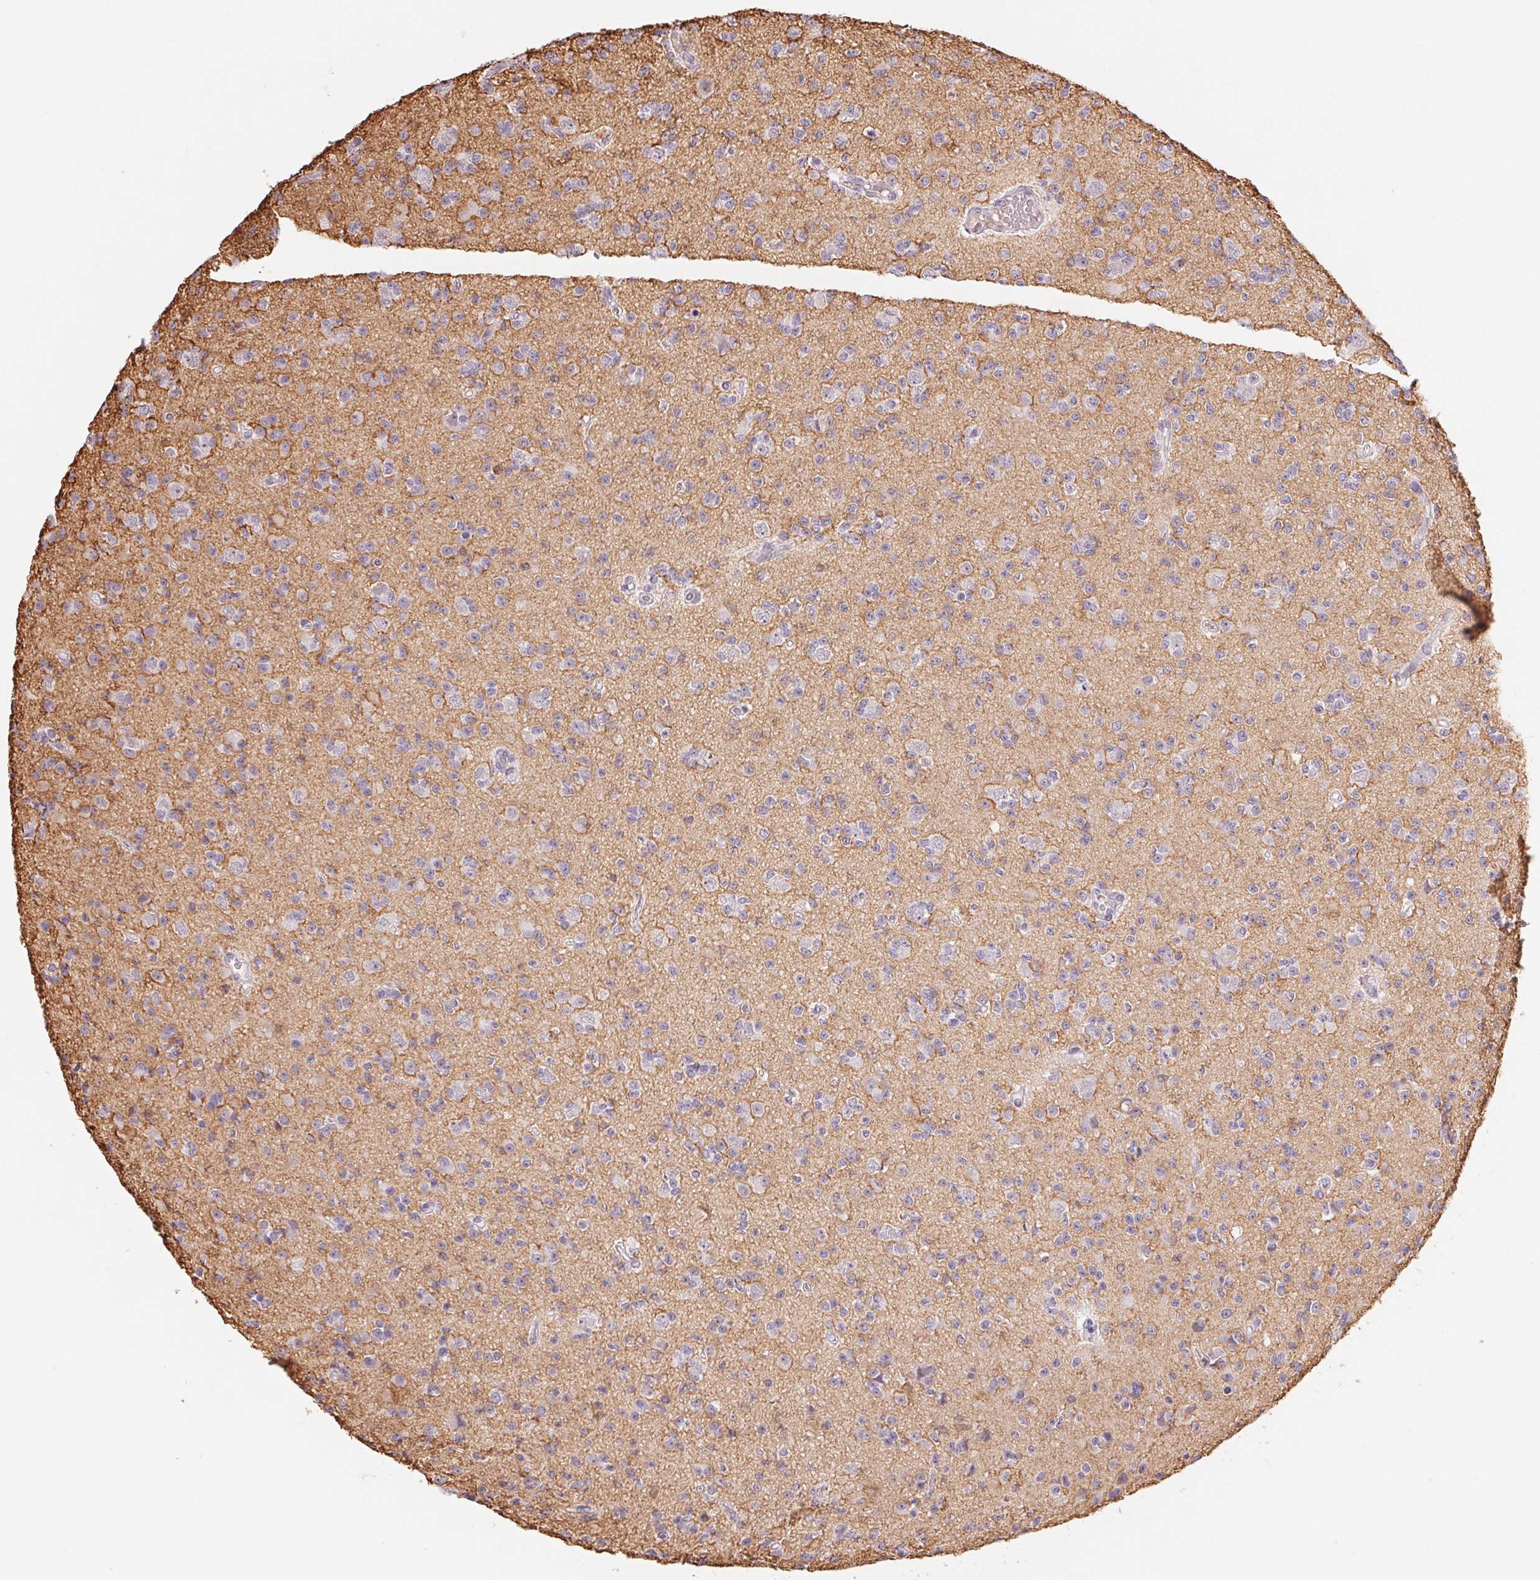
{"staining": {"intensity": "negative", "quantity": "none", "location": "none"}, "tissue": "glioma", "cell_type": "Tumor cells", "image_type": "cancer", "snomed": [{"axis": "morphology", "description": "Glioma, malignant, High grade"}, {"axis": "topography", "description": "Brain"}], "caption": "High magnification brightfield microscopy of malignant glioma (high-grade) stained with DAB (3,3'-diaminobenzidine) (brown) and counterstained with hematoxylin (blue): tumor cells show no significant positivity.", "gene": "KIF26A", "patient": {"sex": "male", "age": 36}}